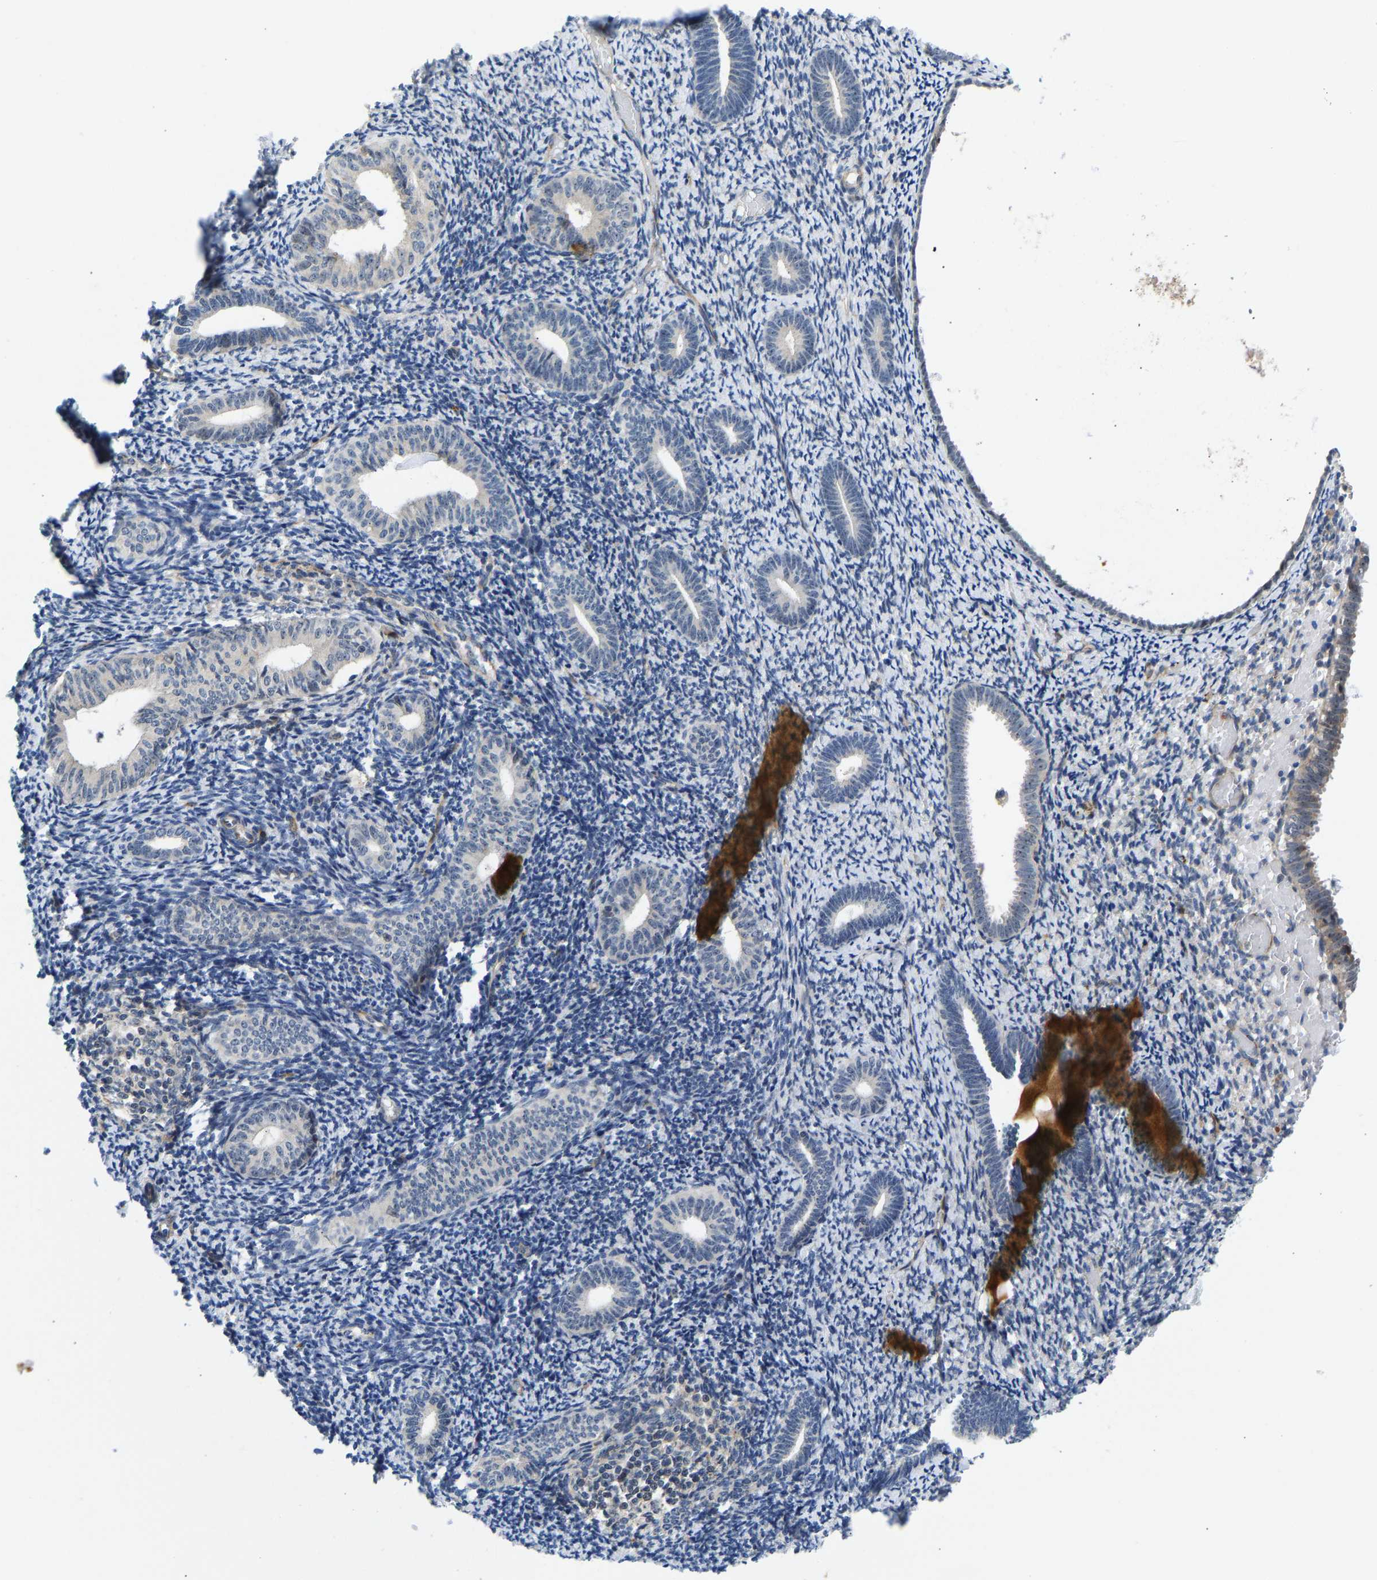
{"staining": {"intensity": "moderate", "quantity": "<25%", "location": "cytoplasmic/membranous"}, "tissue": "endometrium", "cell_type": "Cells in endometrial stroma", "image_type": "normal", "snomed": [{"axis": "morphology", "description": "Normal tissue, NOS"}, {"axis": "topography", "description": "Endometrium"}], "caption": "Immunohistochemistry (DAB (3,3'-diaminobenzidine)) staining of unremarkable human endometrium reveals moderate cytoplasmic/membranous protein staining in about <25% of cells in endometrial stroma.", "gene": "RESF1", "patient": {"sex": "female", "age": 66}}